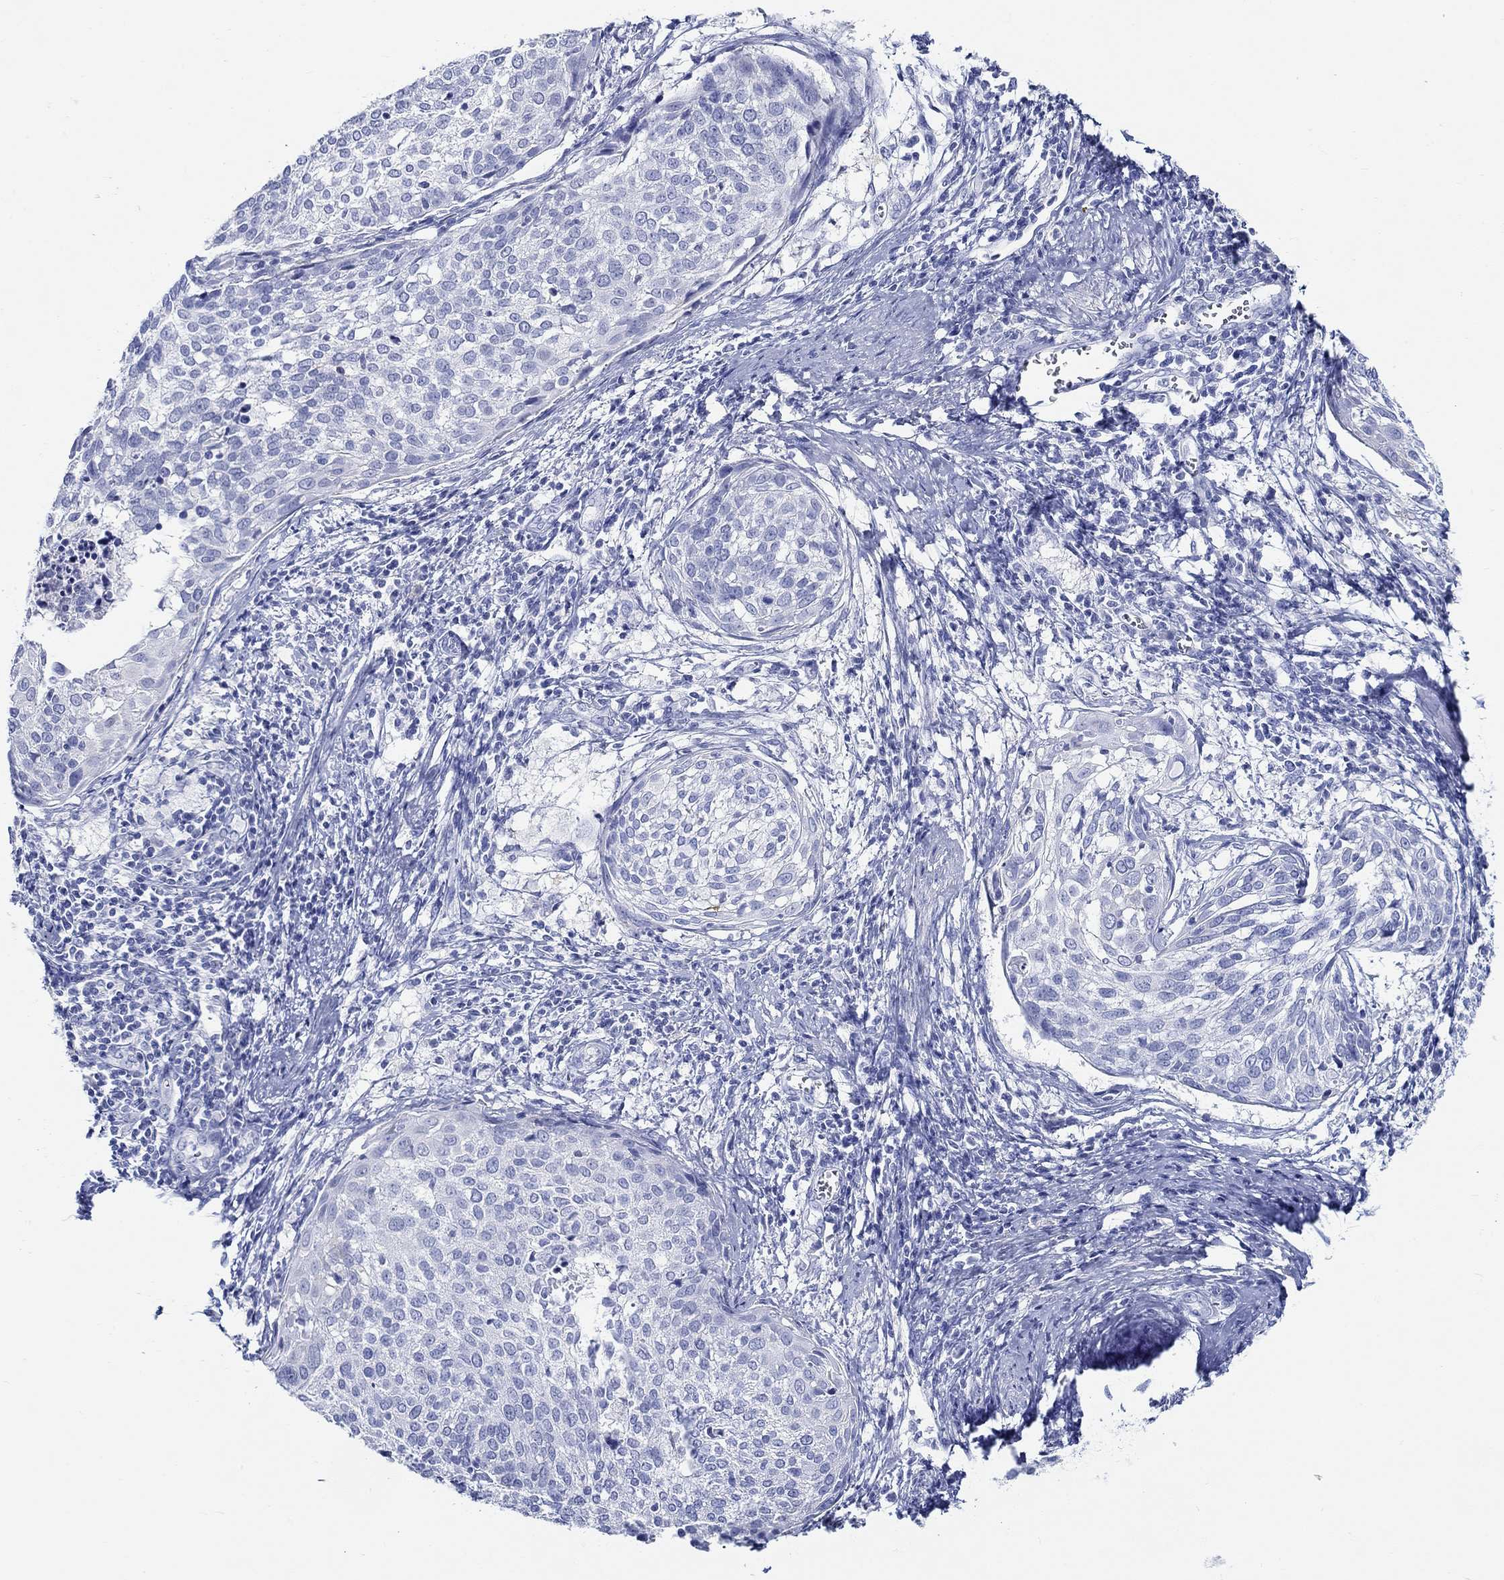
{"staining": {"intensity": "negative", "quantity": "none", "location": "none"}, "tissue": "cervical cancer", "cell_type": "Tumor cells", "image_type": "cancer", "snomed": [{"axis": "morphology", "description": "Squamous cell carcinoma, NOS"}, {"axis": "topography", "description": "Cervix"}], "caption": "Immunohistochemistry histopathology image of human cervical cancer (squamous cell carcinoma) stained for a protein (brown), which displays no staining in tumor cells.", "gene": "FBXO2", "patient": {"sex": "female", "age": 39}}